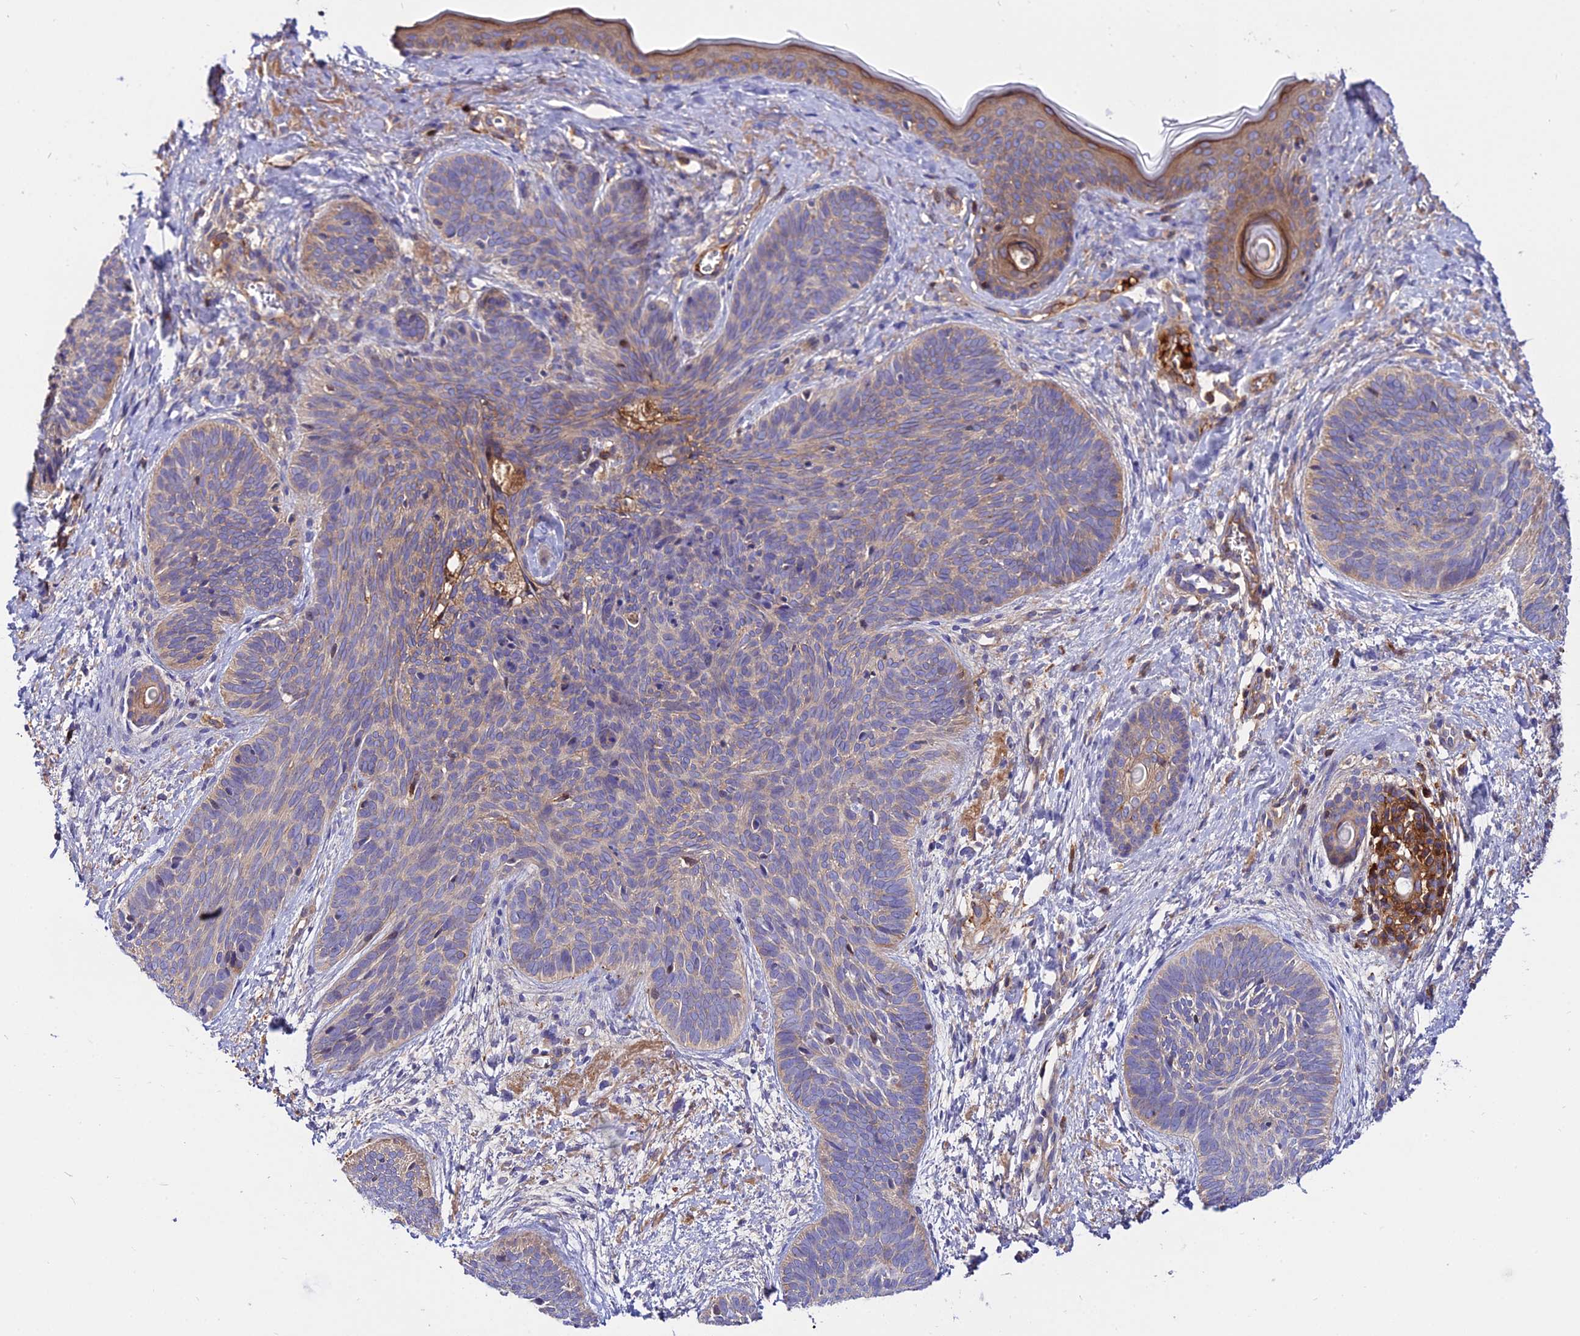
{"staining": {"intensity": "moderate", "quantity": "<25%", "location": "cytoplasmic/membranous"}, "tissue": "skin cancer", "cell_type": "Tumor cells", "image_type": "cancer", "snomed": [{"axis": "morphology", "description": "Basal cell carcinoma"}, {"axis": "topography", "description": "Skin"}], "caption": "Human skin basal cell carcinoma stained with a brown dye demonstrates moderate cytoplasmic/membranous positive staining in approximately <25% of tumor cells.", "gene": "PYM1", "patient": {"sex": "female", "age": 81}}